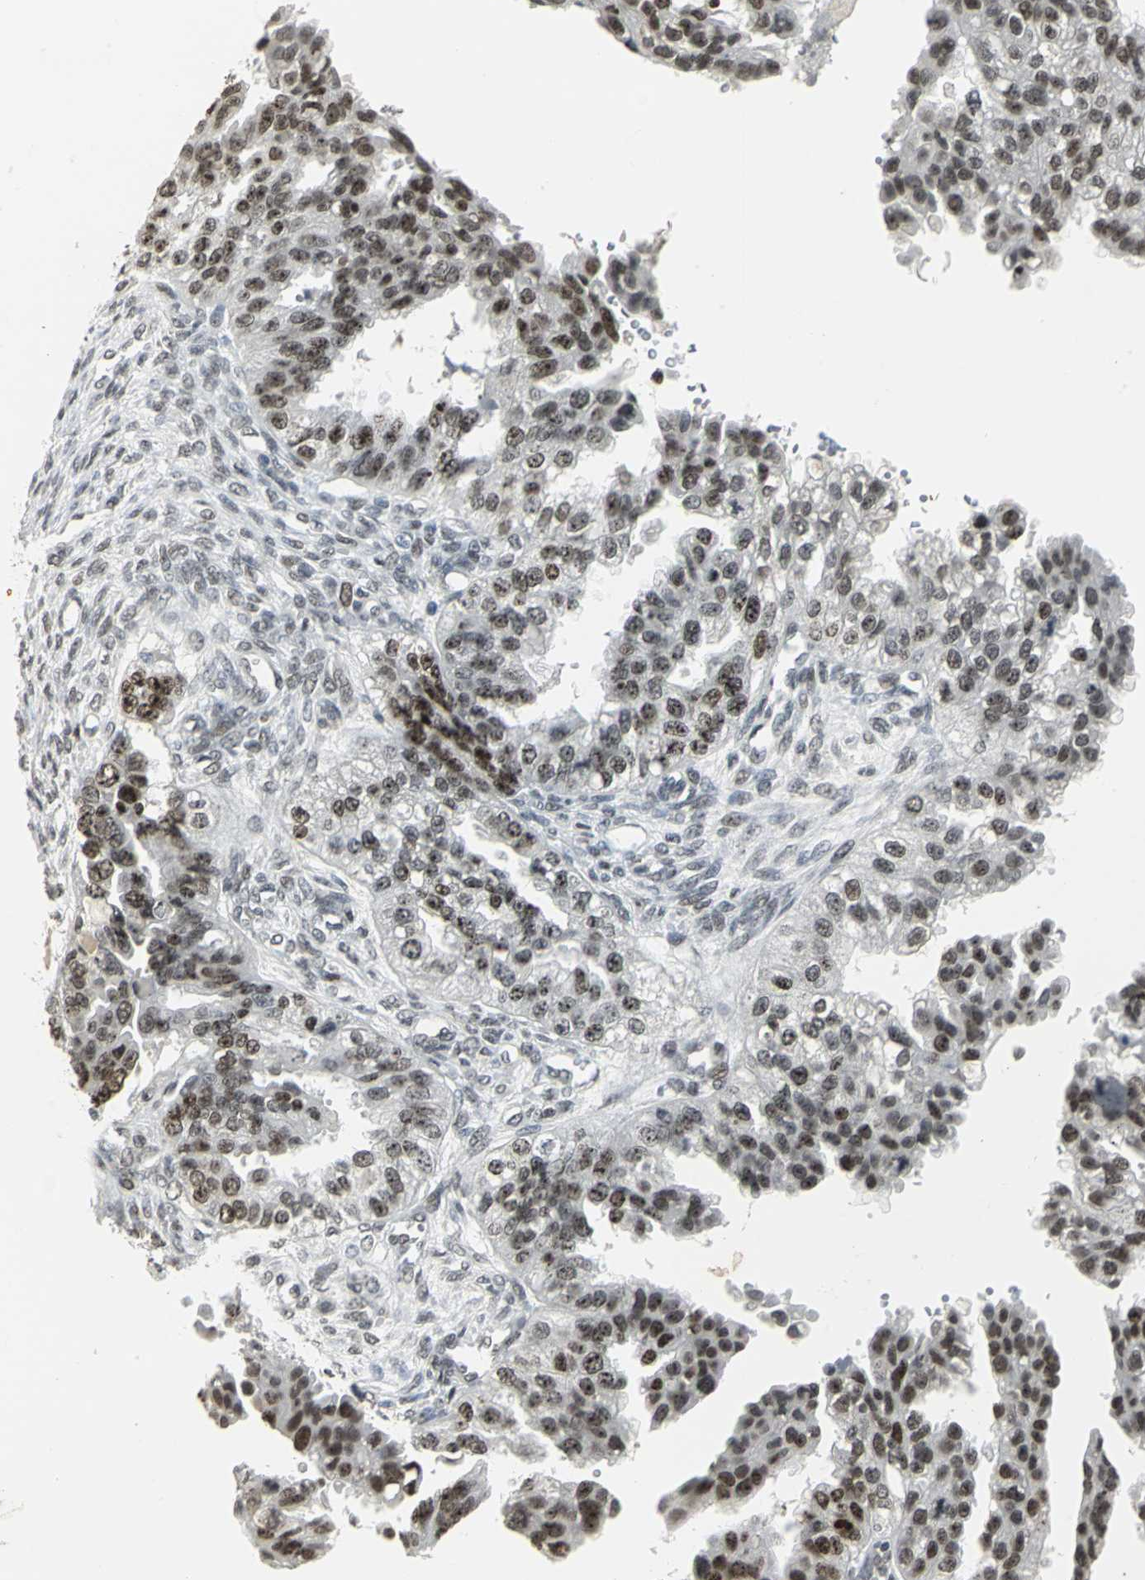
{"staining": {"intensity": "strong", "quantity": ">75%", "location": "nuclear"}, "tissue": "ovarian cancer", "cell_type": "Tumor cells", "image_type": "cancer", "snomed": [{"axis": "morphology", "description": "Cystadenocarcinoma, serous, NOS"}, {"axis": "topography", "description": "Ovary"}], "caption": "This is a micrograph of immunohistochemistry (IHC) staining of serous cystadenocarcinoma (ovarian), which shows strong positivity in the nuclear of tumor cells.", "gene": "CBX3", "patient": {"sex": "female", "age": 58}}